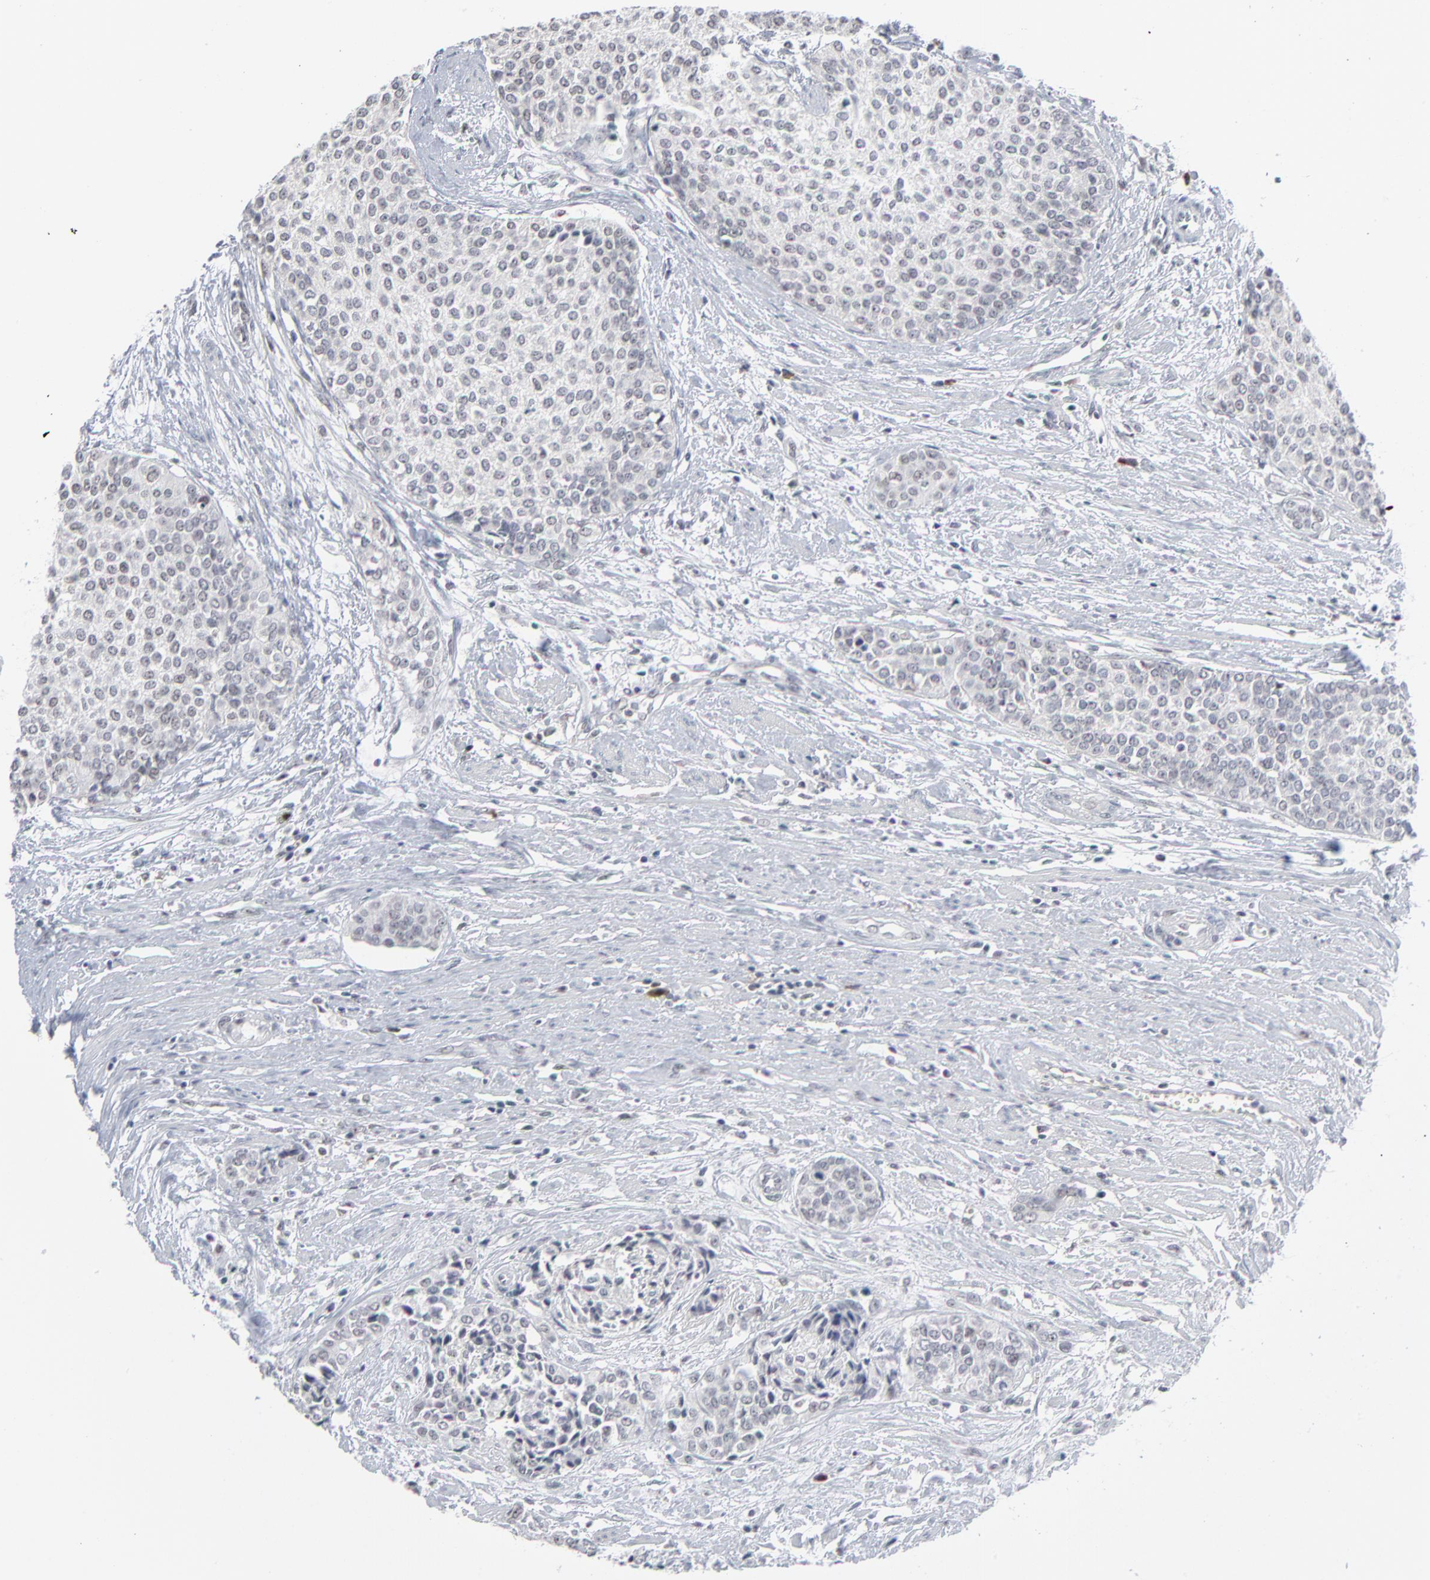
{"staining": {"intensity": "negative", "quantity": "none", "location": "none"}, "tissue": "urothelial cancer", "cell_type": "Tumor cells", "image_type": "cancer", "snomed": [{"axis": "morphology", "description": "Urothelial carcinoma, Low grade"}, {"axis": "topography", "description": "Urinary bladder"}], "caption": "A high-resolution photomicrograph shows IHC staining of urothelial cancer, which displays no significant positivity in tumor cells.", "gene": "MPHOSPH6", "patient": {"sex": "female", "age": 73}}